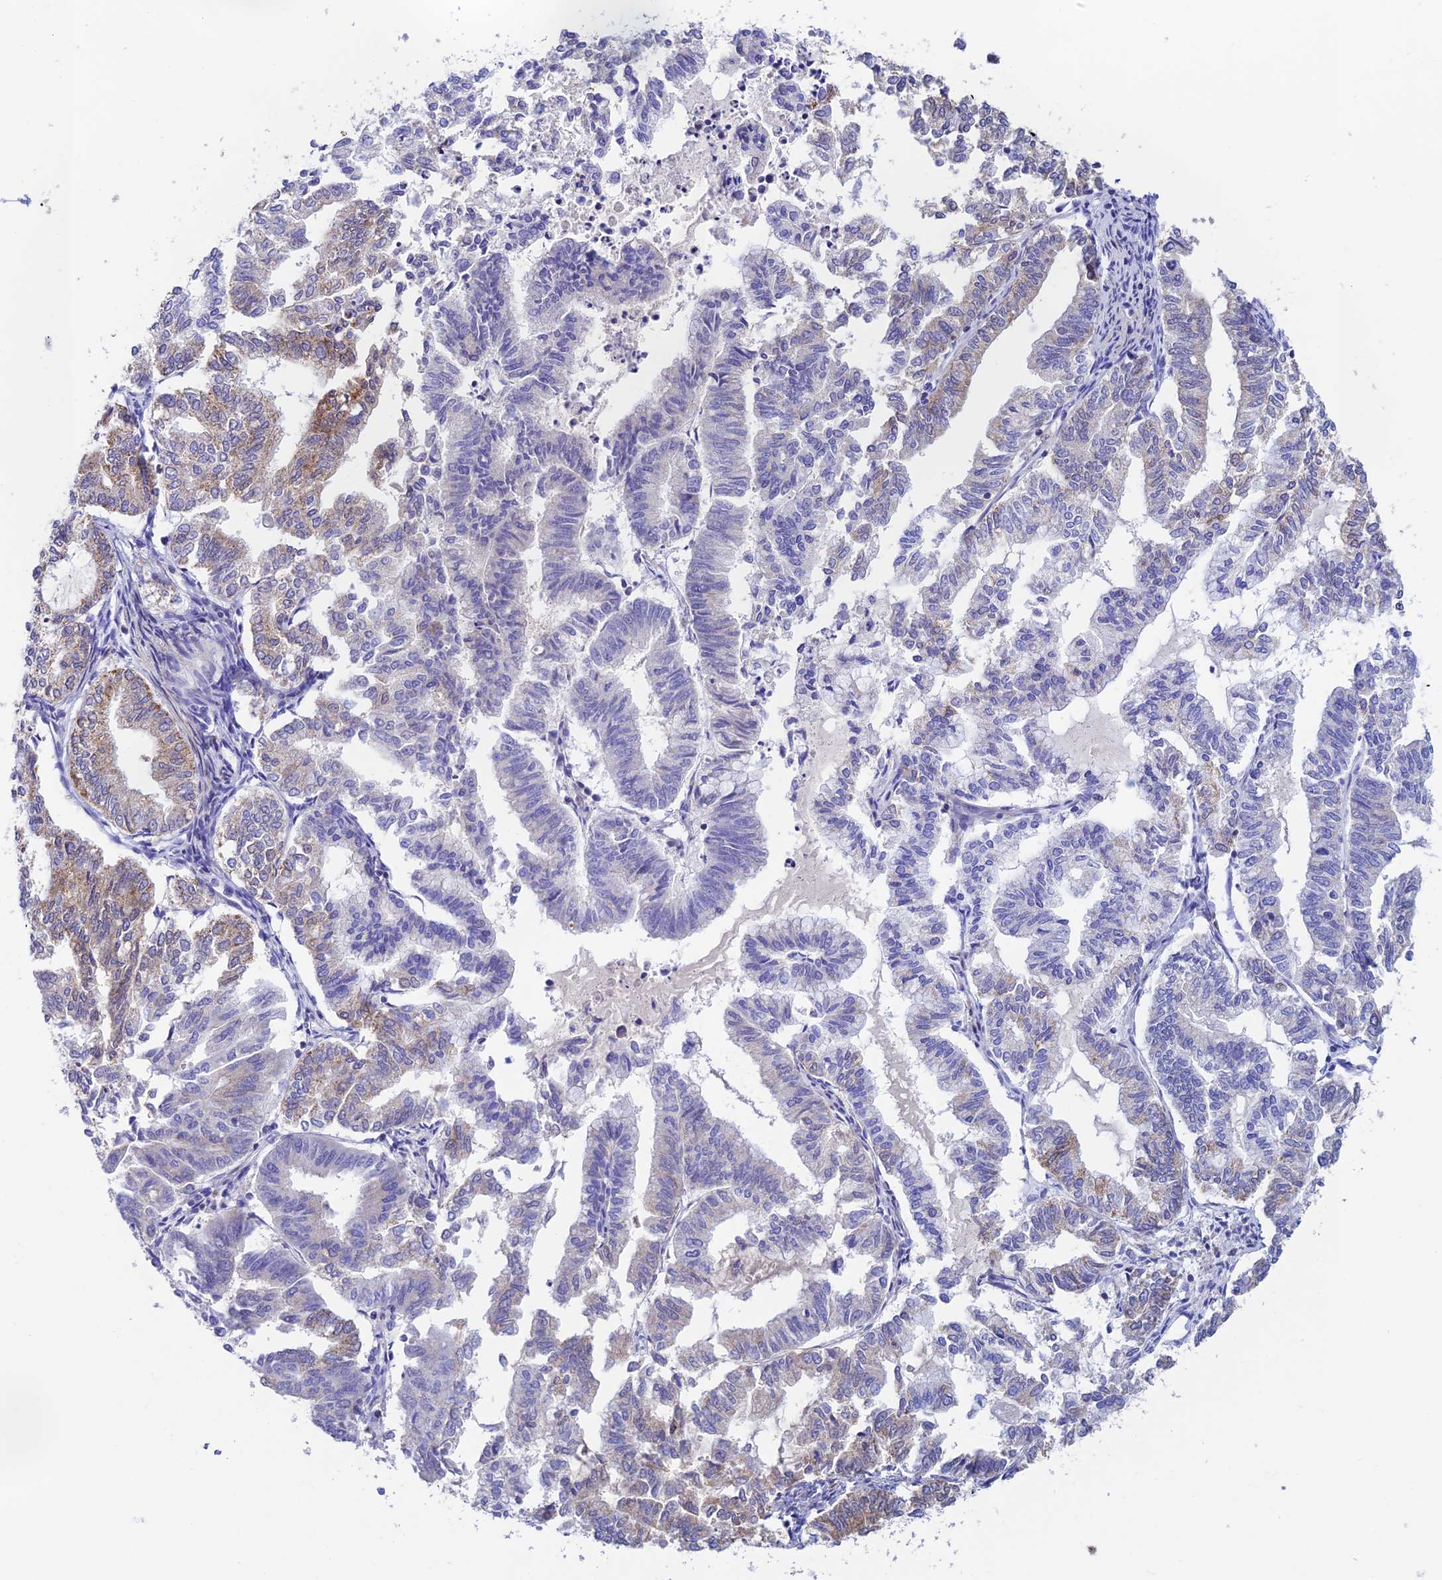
{"staining": {"intensity": "weak", "quantity": "<25%", "location": "cytoplasmic/membranous"}, "tissue": "endometrial cancer", "cell_type": "Tumor cells", "image_type": "cancer", "snomed": [{"axis": "morphology", "description": "Adenocarcinoma, NOS"}, {"axis": "topography", "description": "Endometrium"}], "caption": "Histopathology image shows no significant protein staining in tumor cells of endometrial cancer.", "gene": "PRIM1", "patient": {"sex": "female", "age": 79}}